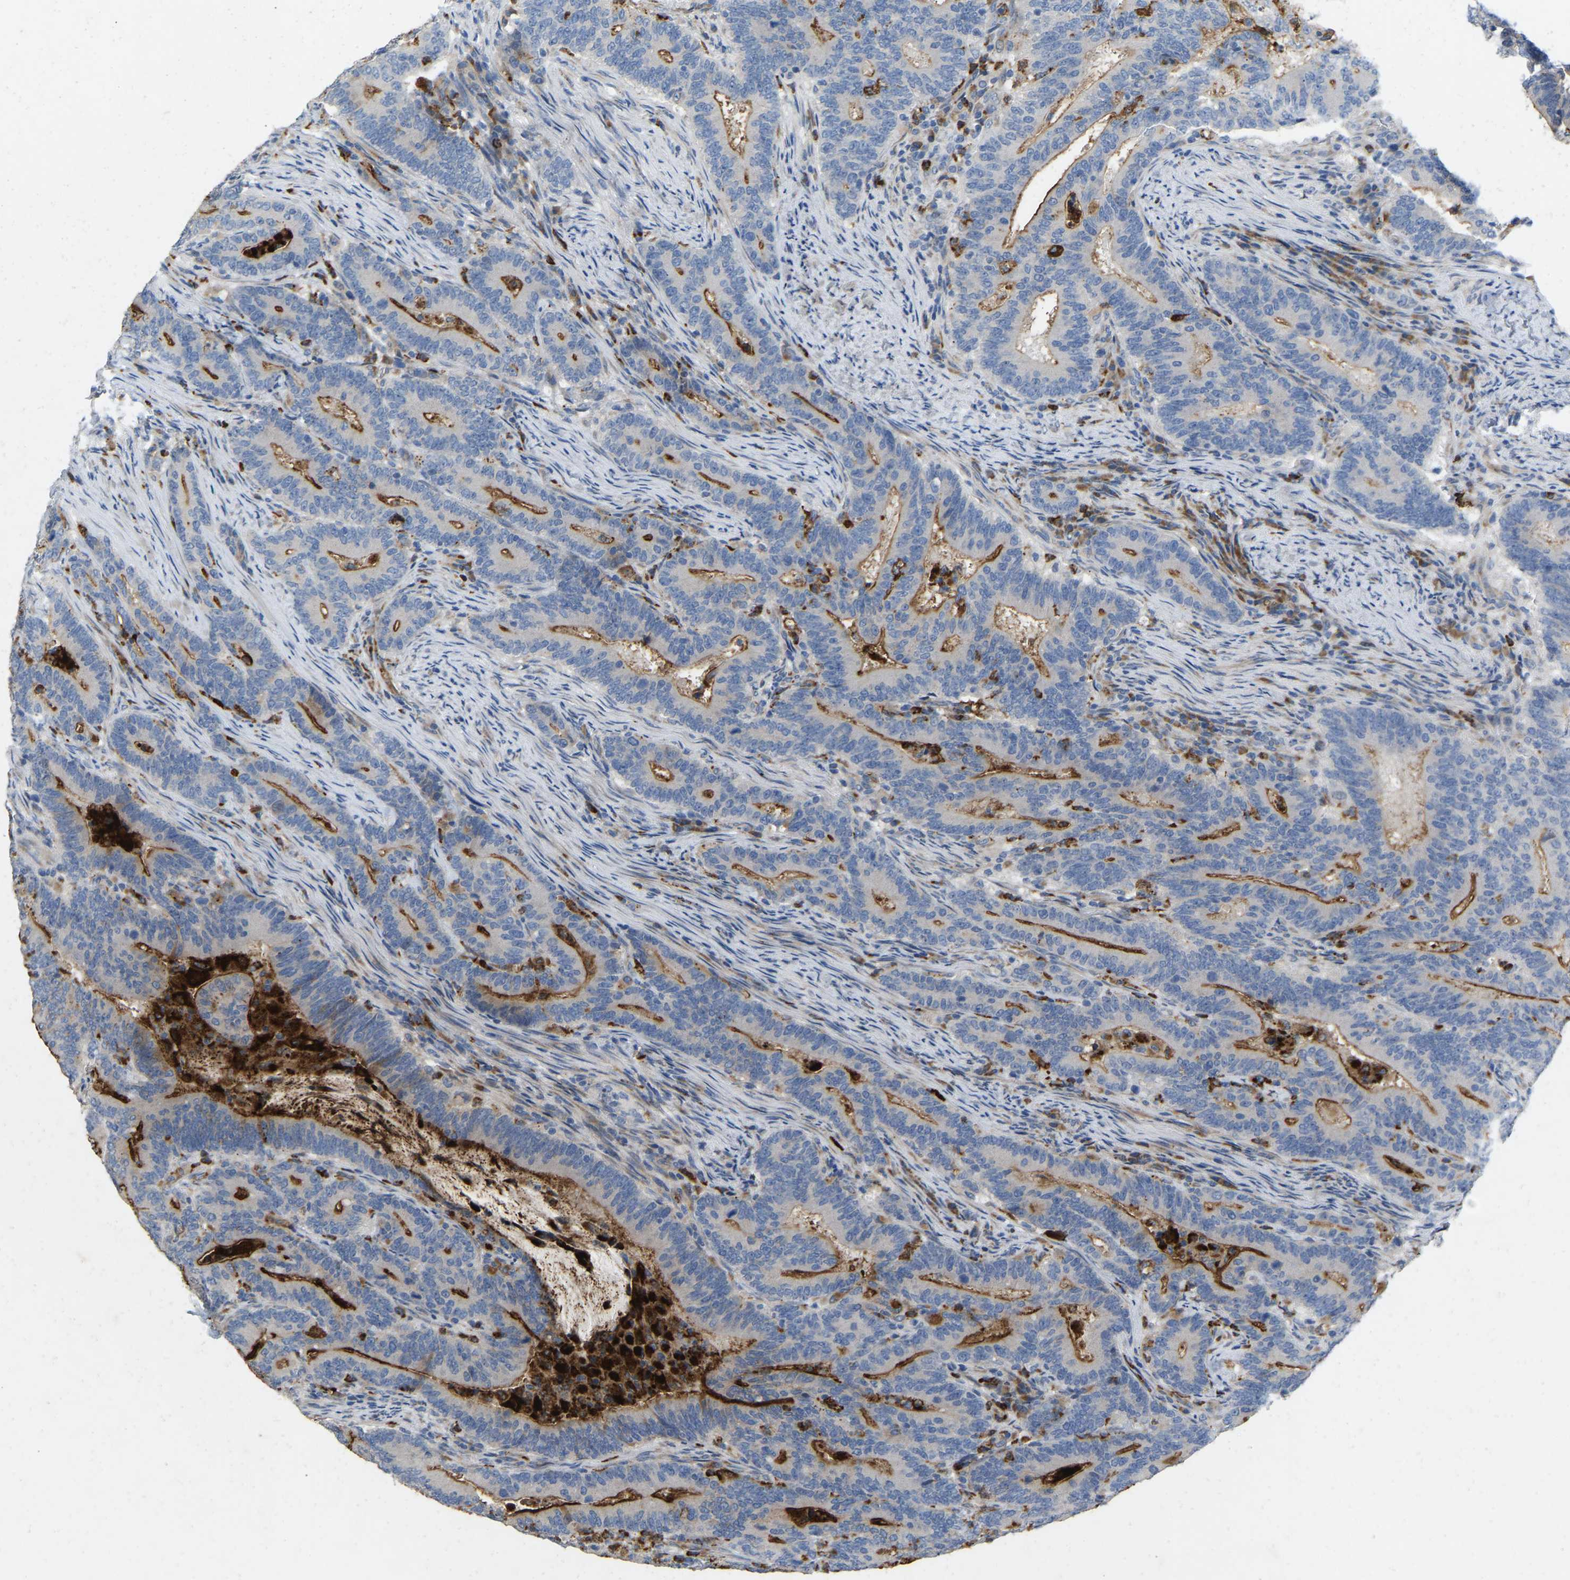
{"staining": {"intensity": "moderate", "quantity": ">75%", "location": "cytoplasmic/membranous"}, "tissue": "colorectal cancer", "cell_type": "Tumor cells", "image_type": "cancer", "snomed": [{"axis": "morphology", "description": "Adenocarcinoma, NOS"}, {"axis": "topography", "description": "Colon"}], "caption": "DAB (3,3'-diaminobenzidine) immunohistochemical staining of adenocarcinoma (colorectal) reveals moderate cytoplasmic/membranous protein positivity in approximately >75% of tumor cells. (DAB IHC with brightfield microscopy, high magnification).", "gene": "RHEB", "patient": {"sex": "female", "age": 66}}